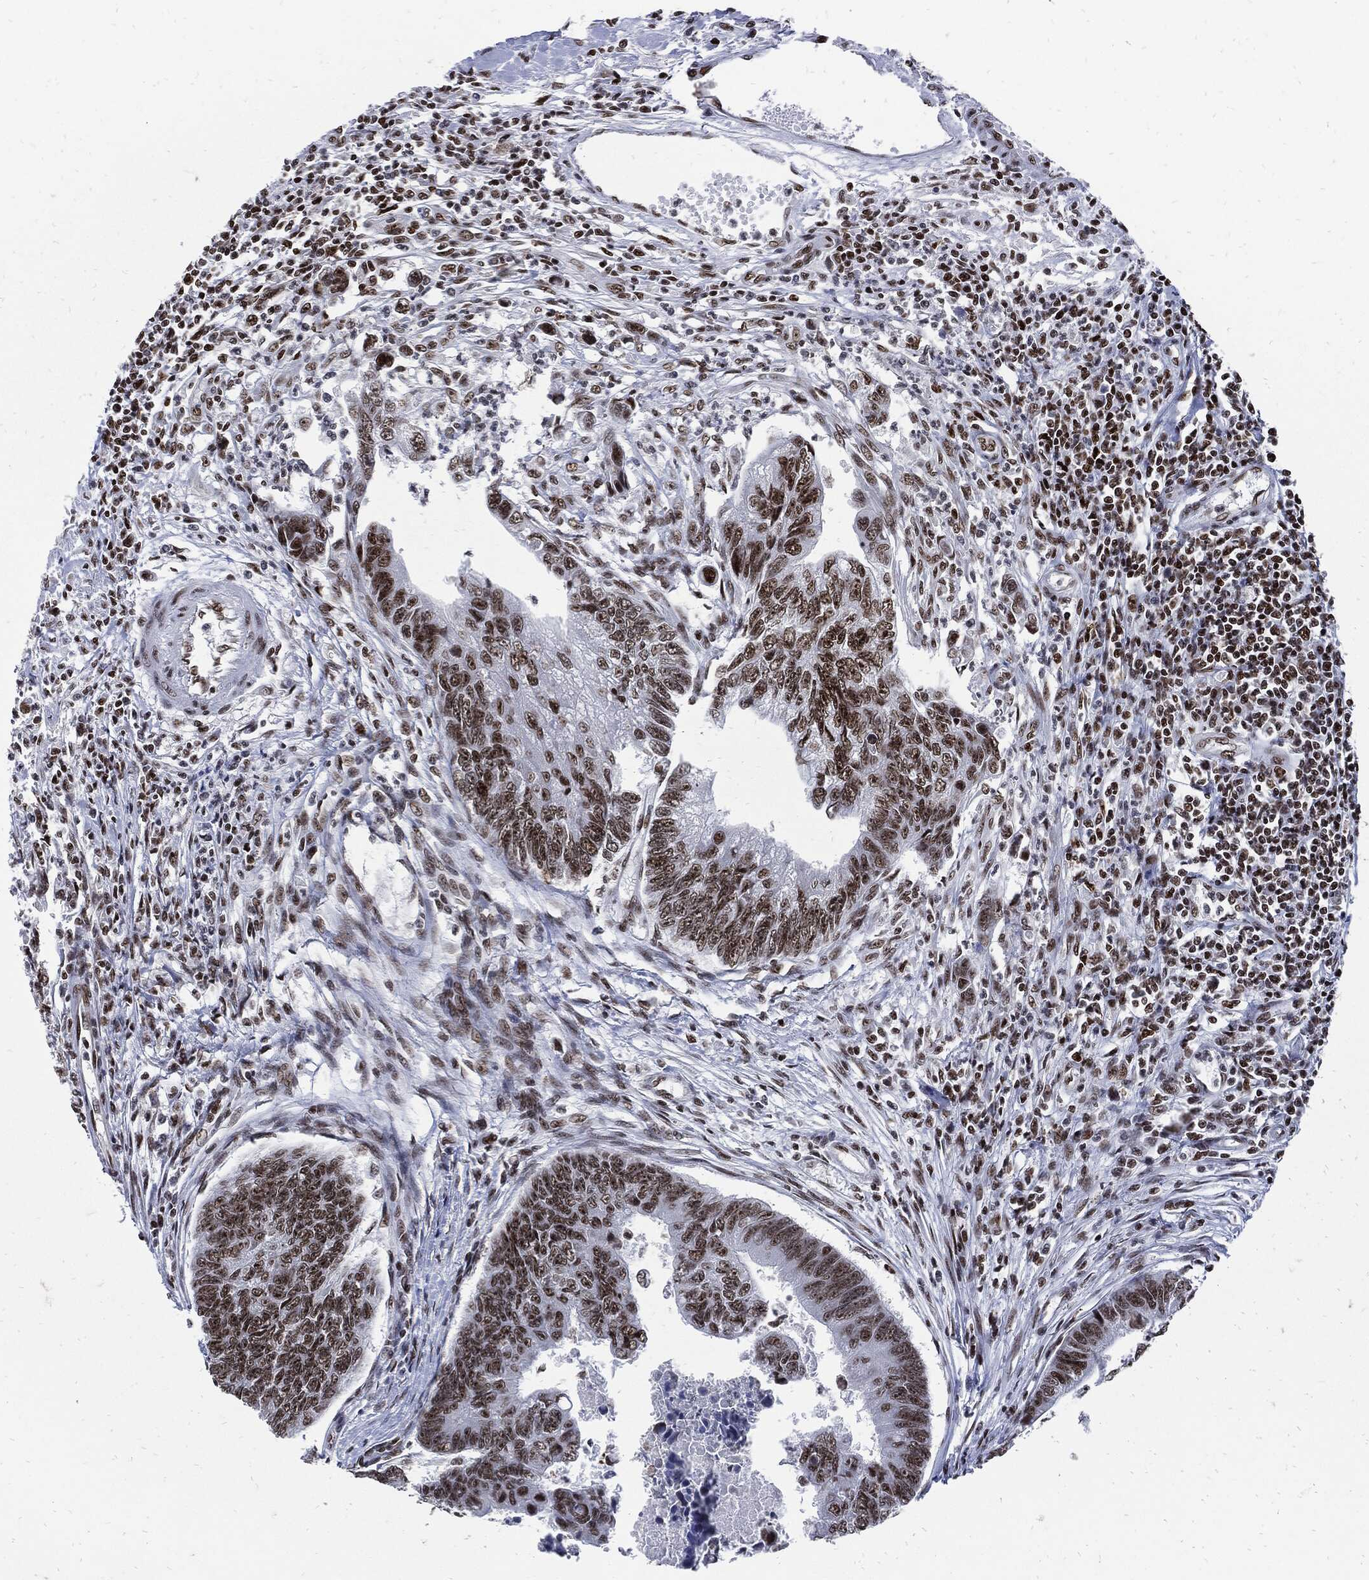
{"staining": {"intensity": "moderate", "quantity": ">75%", "location": "nuclear"}, "tissue": "colorectal cancer", "cell_type": "Tumor cells", "image_type": "cancer", "snomed": [{"axis": "morphology", "description": "Adenocarcinoma, NOS"}, {"axis": "topography", "description": "Colon"}], "caption": "This histopathology image exhibits colorectal cancer stained with IHC to label a protein in brown. The nuclear of tumor cells show moderate positivity for the protein. Nuclei are counter-stained blue.", "gene": "TERF2", "patient": {"sex": "female", "age": 65}}